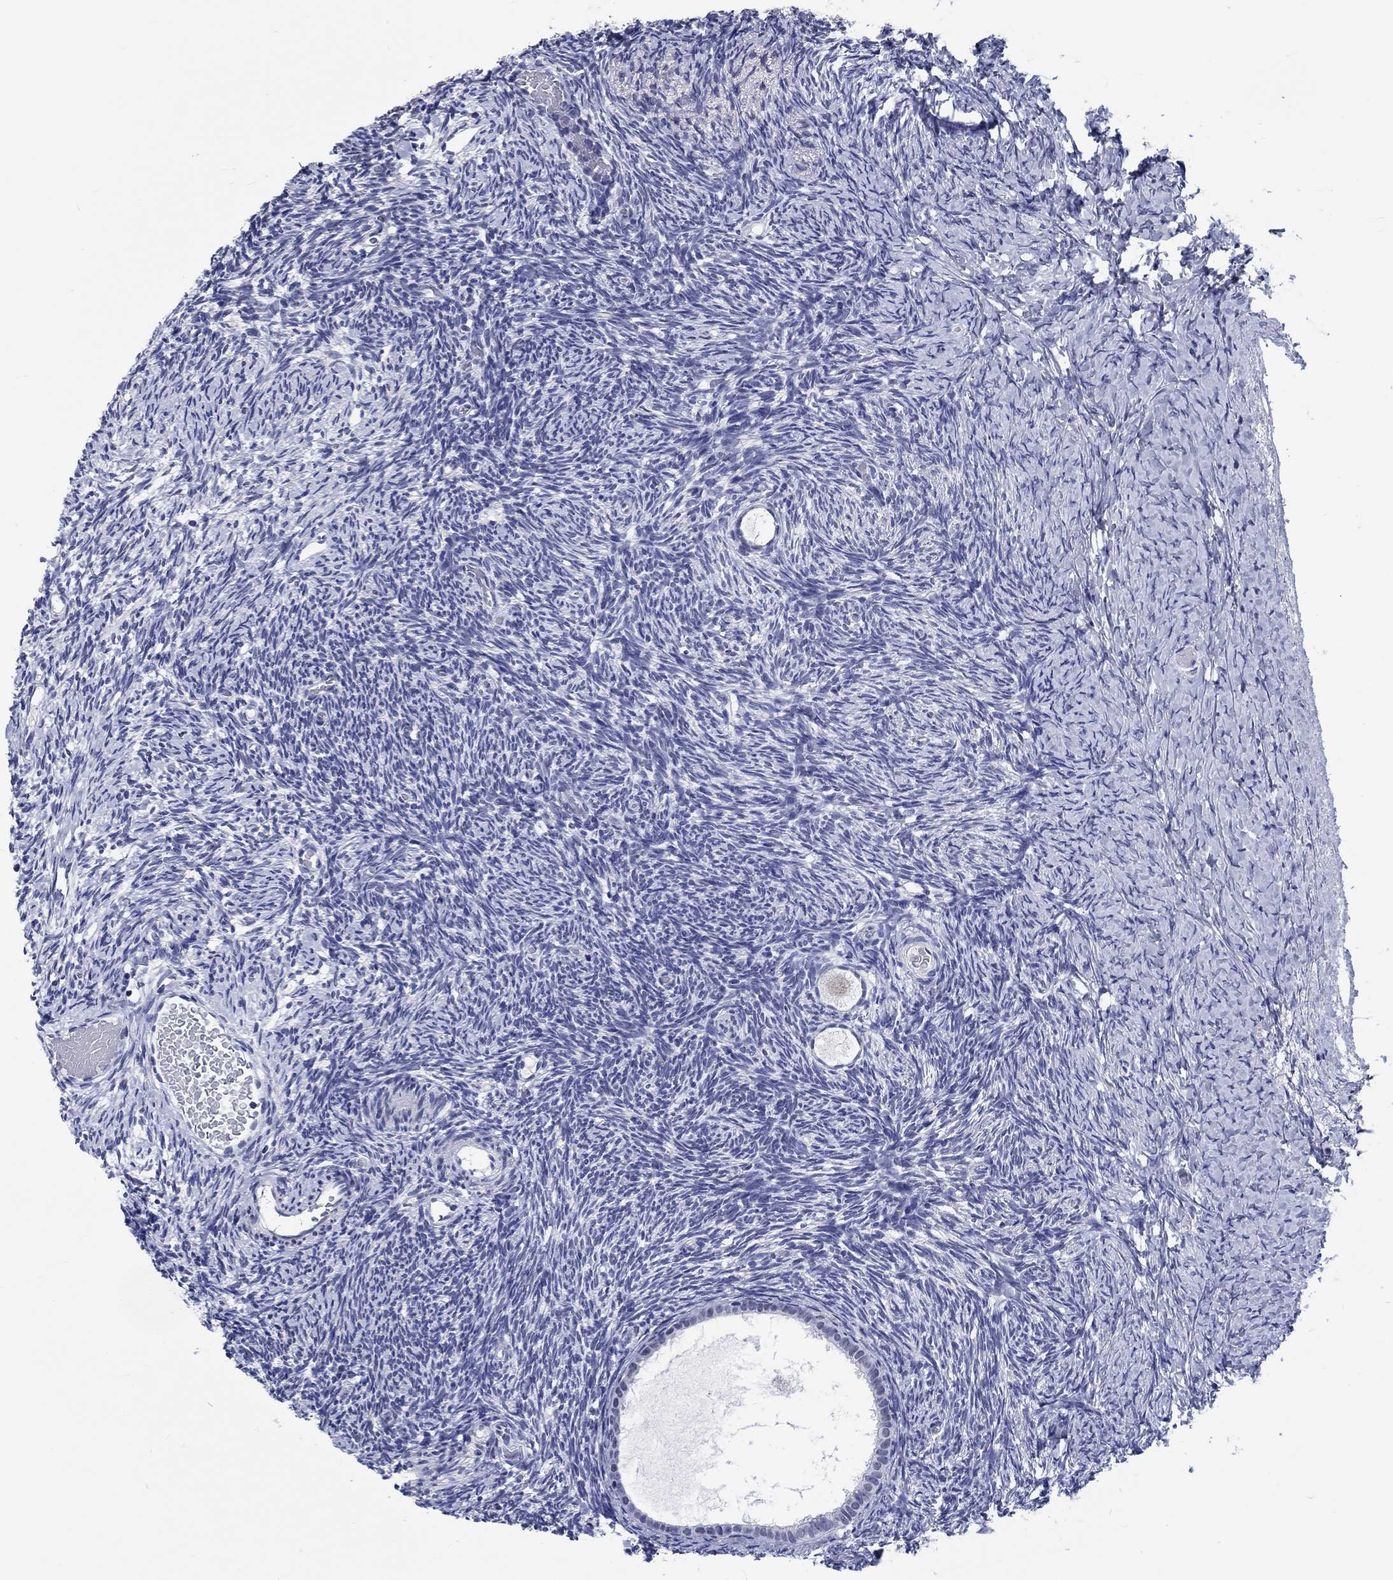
{"staining": {"intensity": "moderate", "quantity": "<25%", "location": "nuclear"}, "tissue": "ovary", "cell_type": "Follicle cells", "image_type": "normal", "snomed": [{"axis": "morphology", "description": "Normal tissue, NOS"}, {"axis": "topography", "description": "Ovary"}], "caption": "An immunohistochemistry photomicrograph of unremarkable tissue is shown. Protein staining in brown highlights moderate nuclear positivity in ovary within follicle cells.", "gene": "GRIN1", "patient": {"sex": "female", "age": 39}}